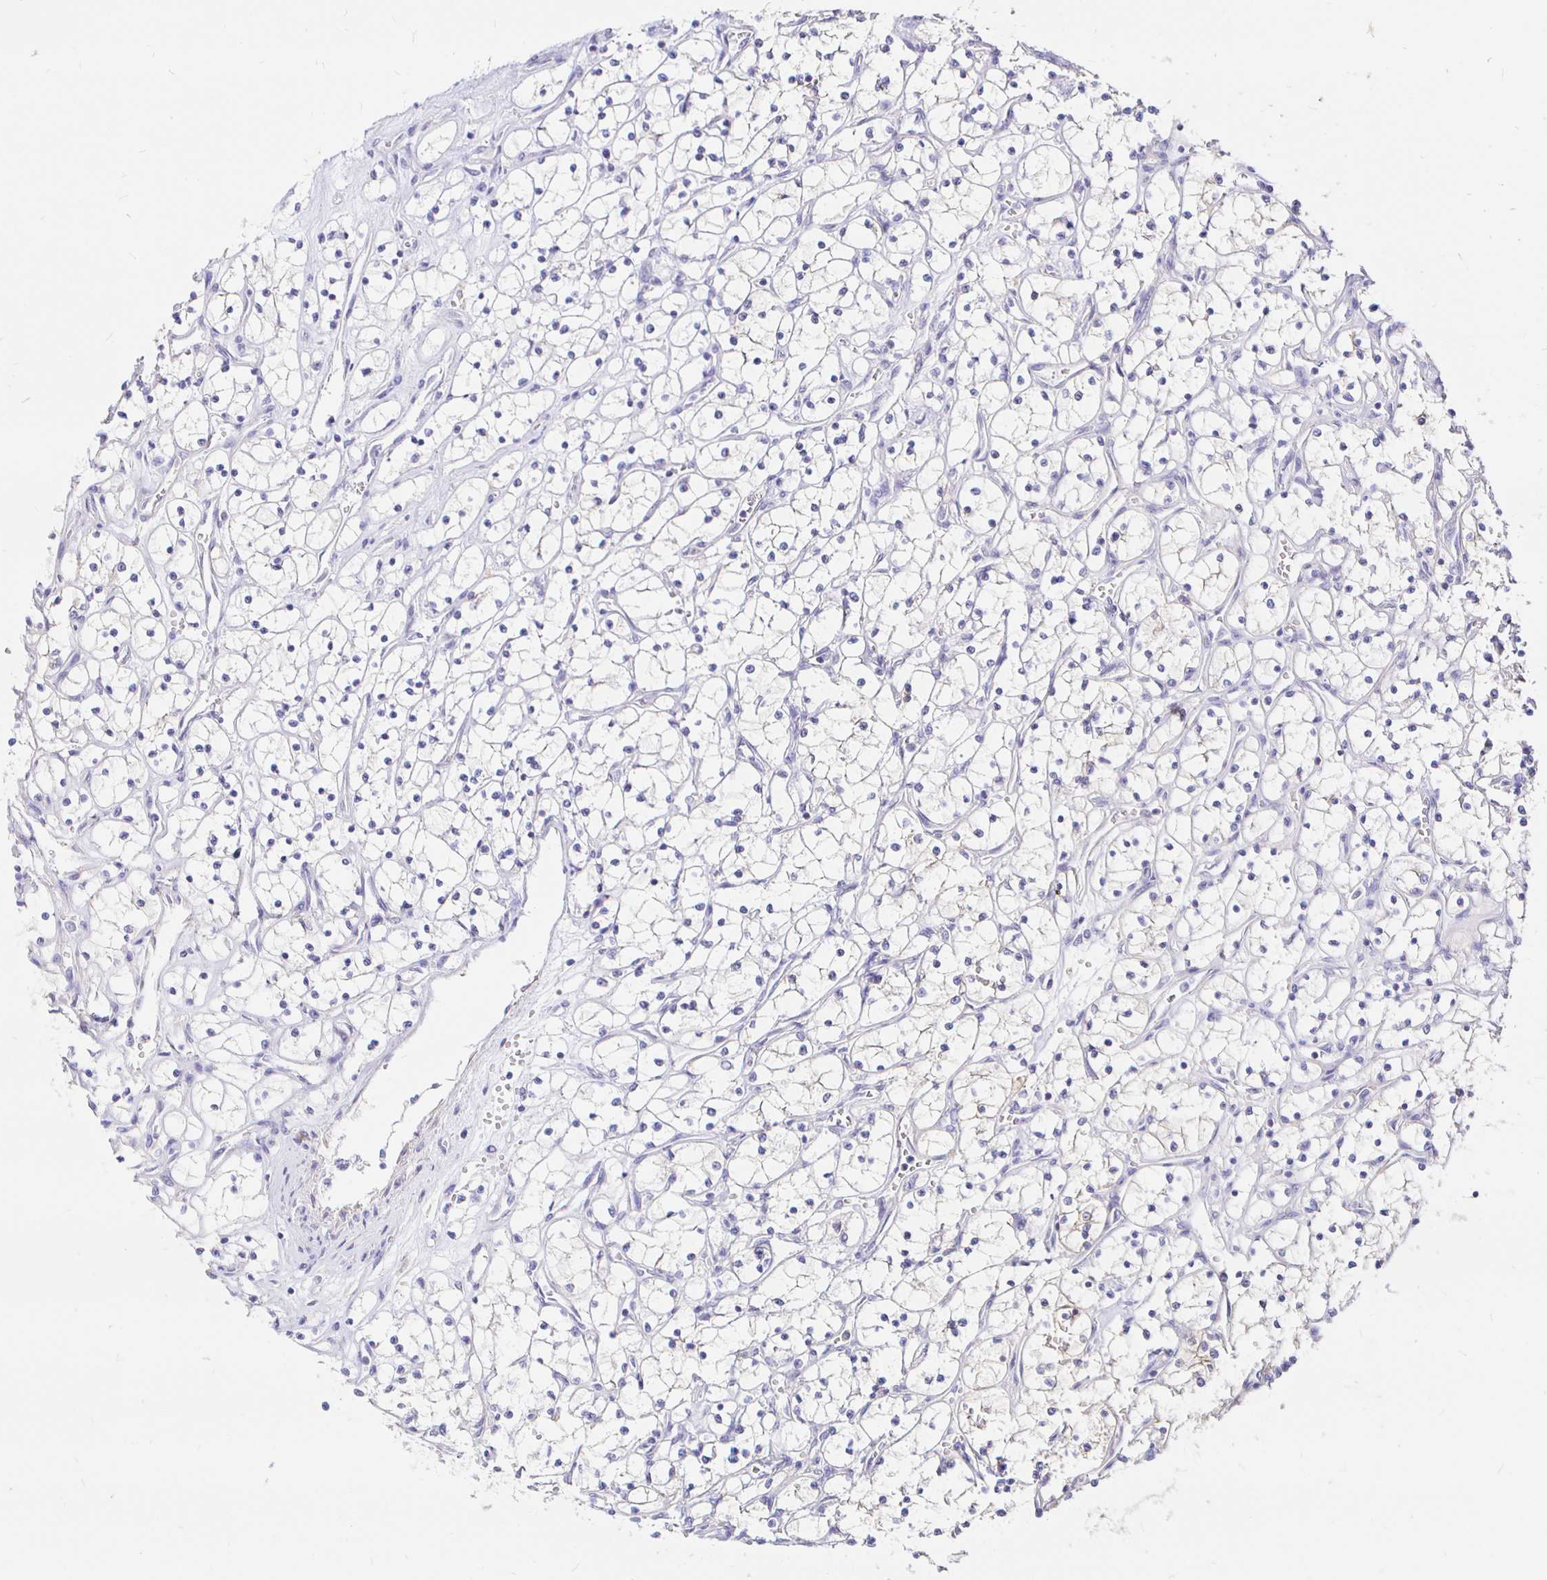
{"staining": {"intensity": "negative", "quantity": "none", "location": "none"}, "tissue": "renal cancer", "cell_type": "Tumor cells", "image_type": "cancer", "snomed": [{"axis": "morphology", "description": "Adenocarcinoma, NOS"}, {"axis": "topography", "description": "Kidney"}], "caption": "Immunohistochemical staining of renal adenocarcinoma exhibits no significant staining in tumor cells.", "gene": "NECAB1", "patient": {"sex": "female", "age": 69}}